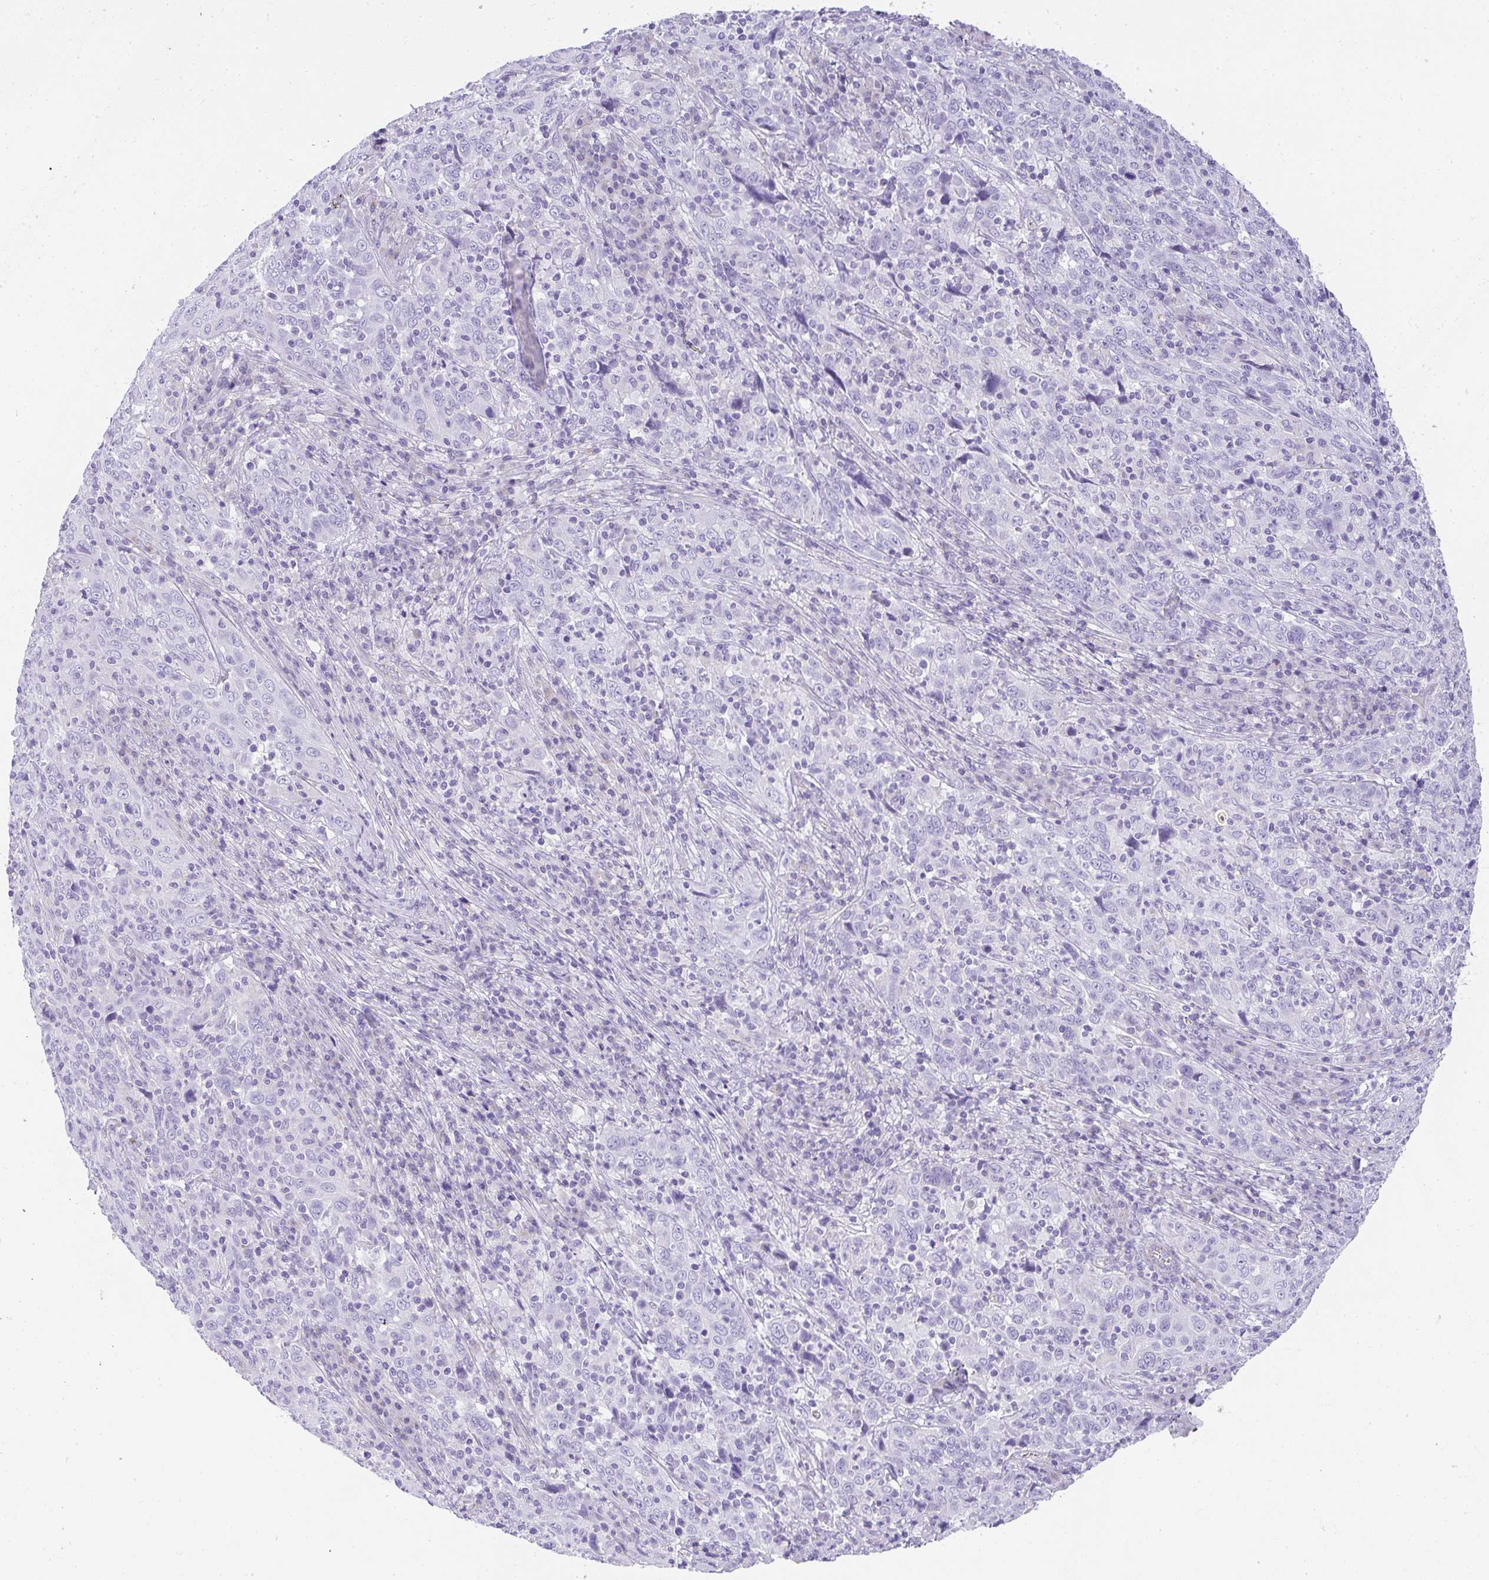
{"staining": {"intensity": "negative", "quantity": "none", "location": "none"}, "tissue": "cervical cancer", "cell_type": "Tumor cells", "image_type": "cancer", "snomed": [{"axis": "morphology", "description": "Squamous cell carcinoma, NOS"}, {"axis": "topography", "description": "Cervix"}], "caption": "A histopathology image of human cervical cancer is negative for staining in tumor cells.", "gene": "PLPPR3", "patient": {"sex": "female", "age": 46}}